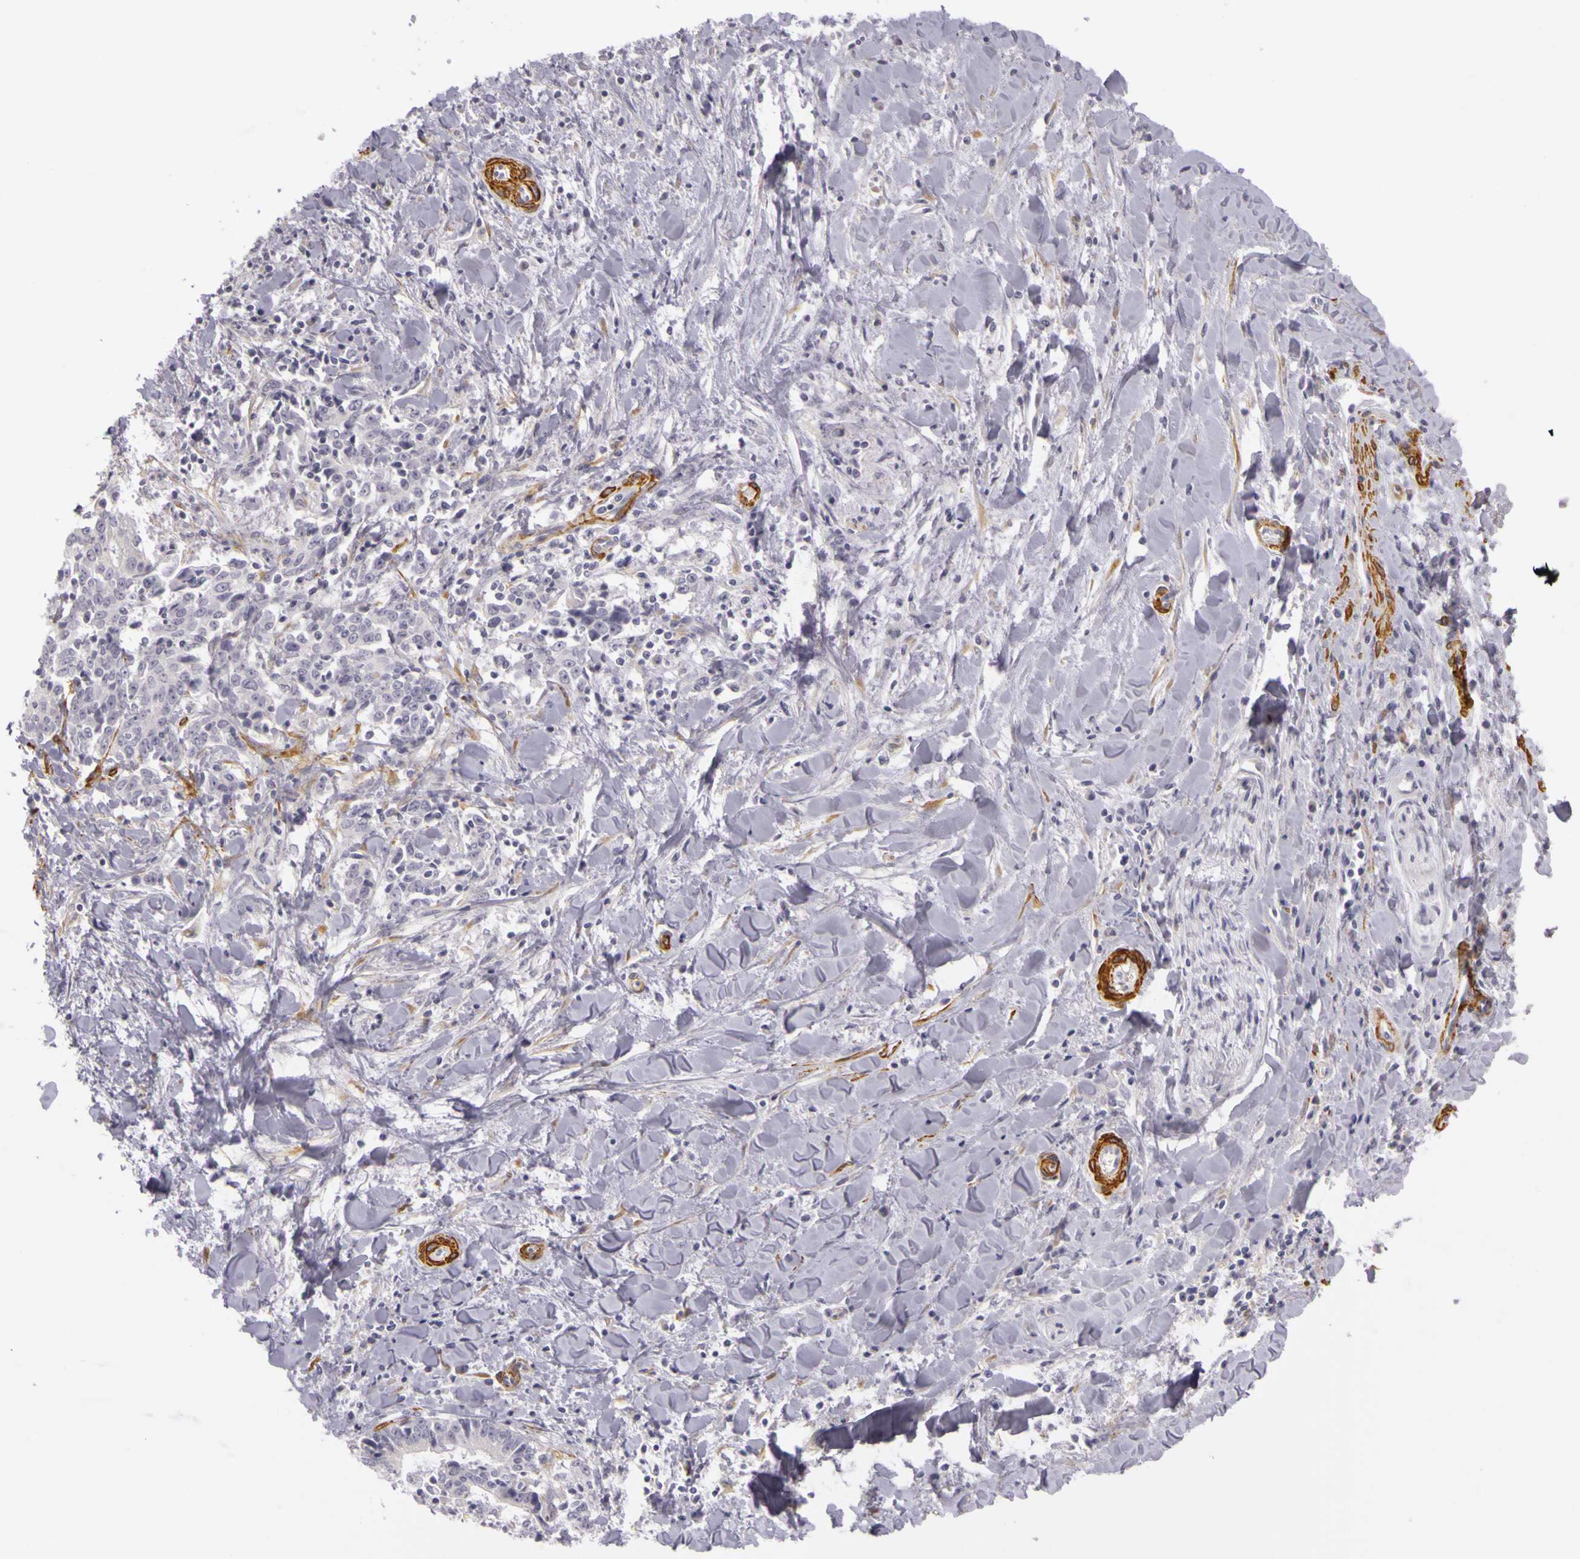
{"staining": {"intensity": "negative", "quantity": "none", "location": "none"}, "tissue": "liver cancer", "cell_type": "Tumor cells", "image_type": "cancer", "snomed": [{"axis": "morphology", "description": "Cholangiocarcinoma"}, {"axis": "topography", "description": "Liver"}], "caption": "This is an immunohistochemistry (IHC) histopathology image of human liver cancer. There is no expression in tumor cells.", "gene": "CNTN2", "patient": {"sex": "male", "age": 57}}